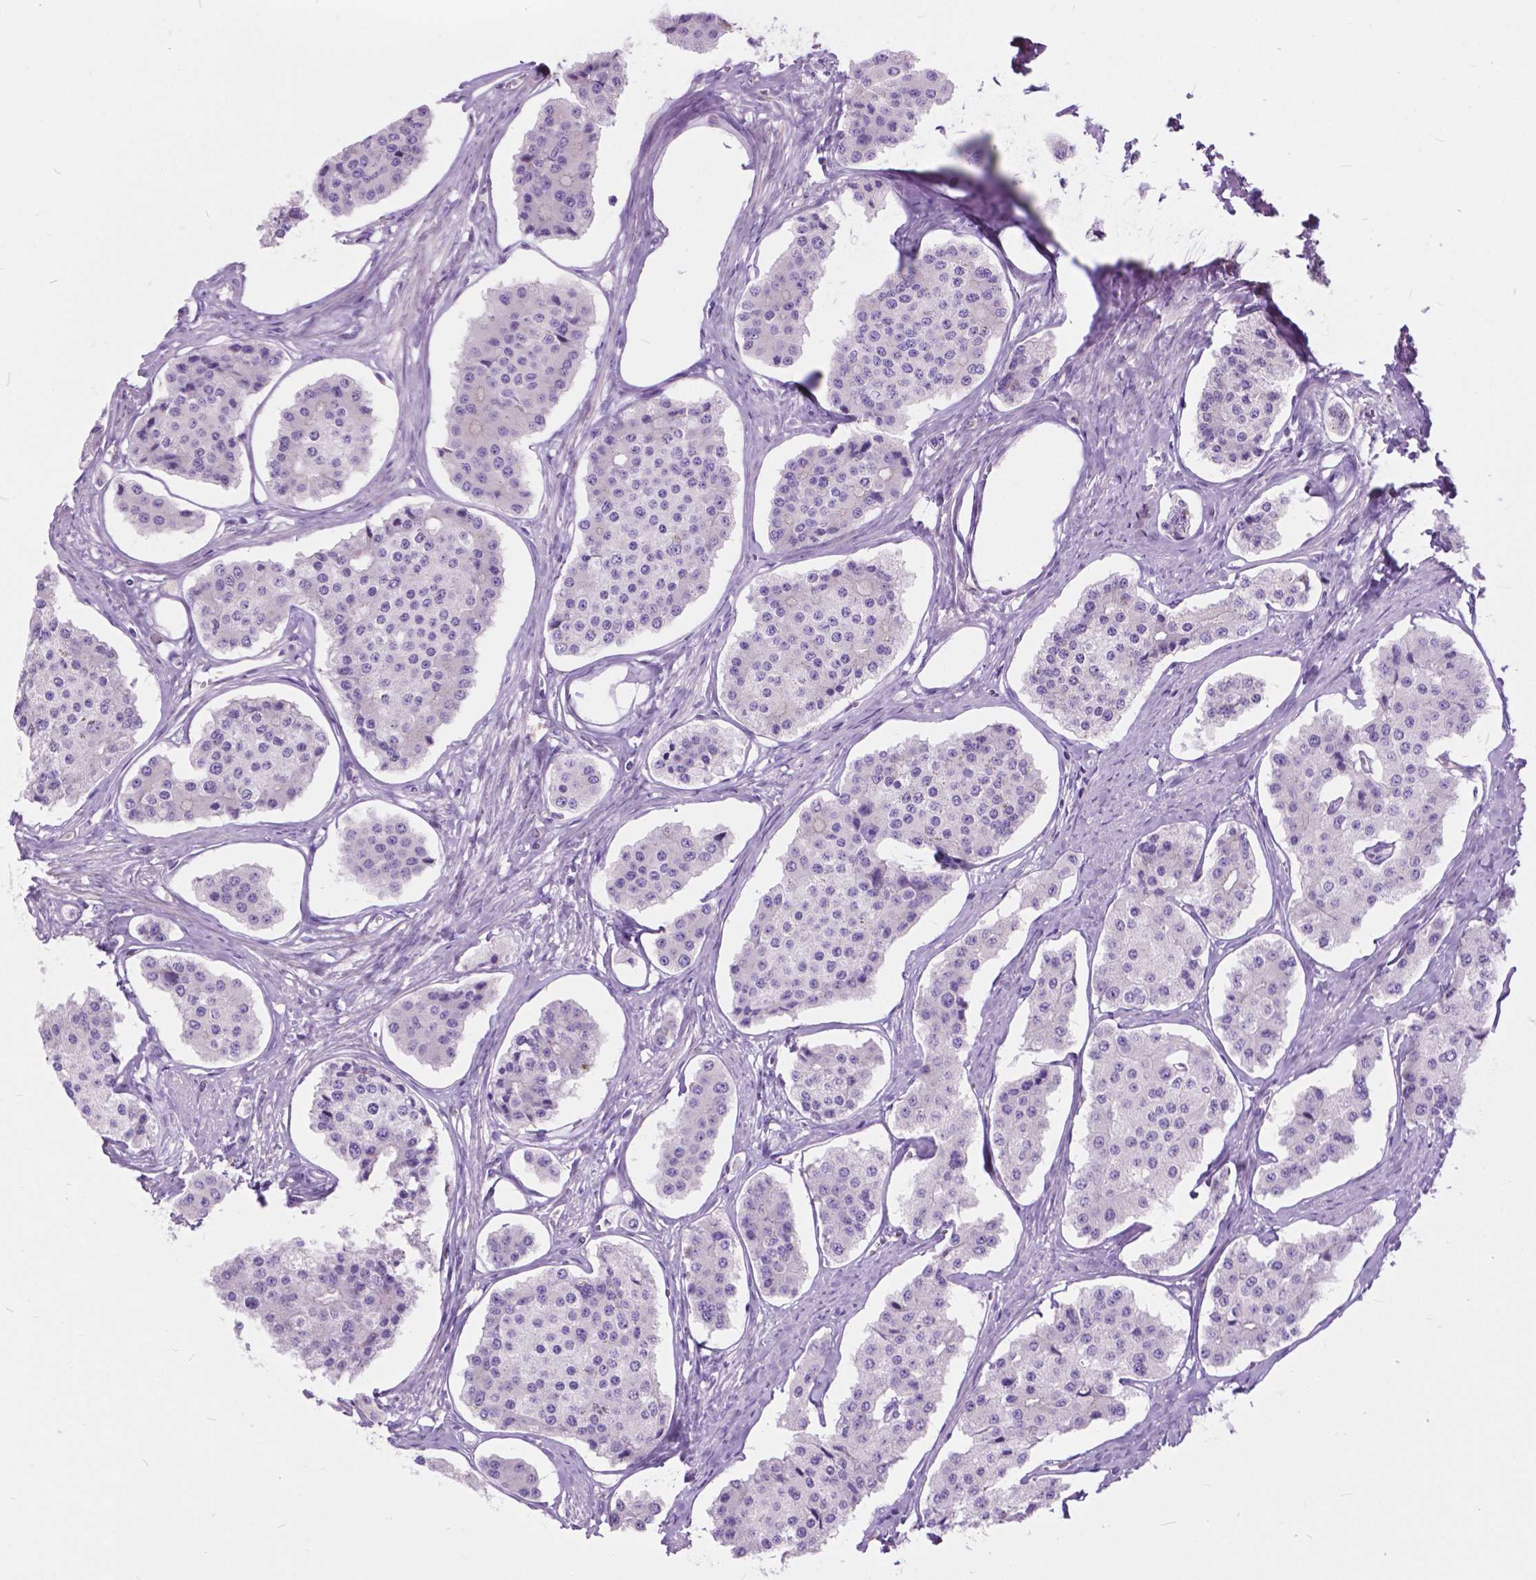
{"staining": {"intensity": "negative", "quantity": "none", "location": "none"}, "tissue": "carcinoid", "cell_type": "Tumor cells", "image_type": "cancer", "snomed": [{"axis": "morphology", "description": "Carcinoid, malignant, NOS"}, {"axis": "topography", "description": "Small intestine"}], "caption": "High magnification brightfield microscopy of carcinoid stained with DAB (brown) and counterstained with hematoxylin (blue): tumor cells show no significant expression. The staining was performed using DAB (3,3'-diaminobenzidine) to visualize the protein expression in brown, while the nuclei were stained in blue with hematoxylin (Magnification: 20x).", "gene": "PRR35", "patient": {"sex": "female", "age": 65}}